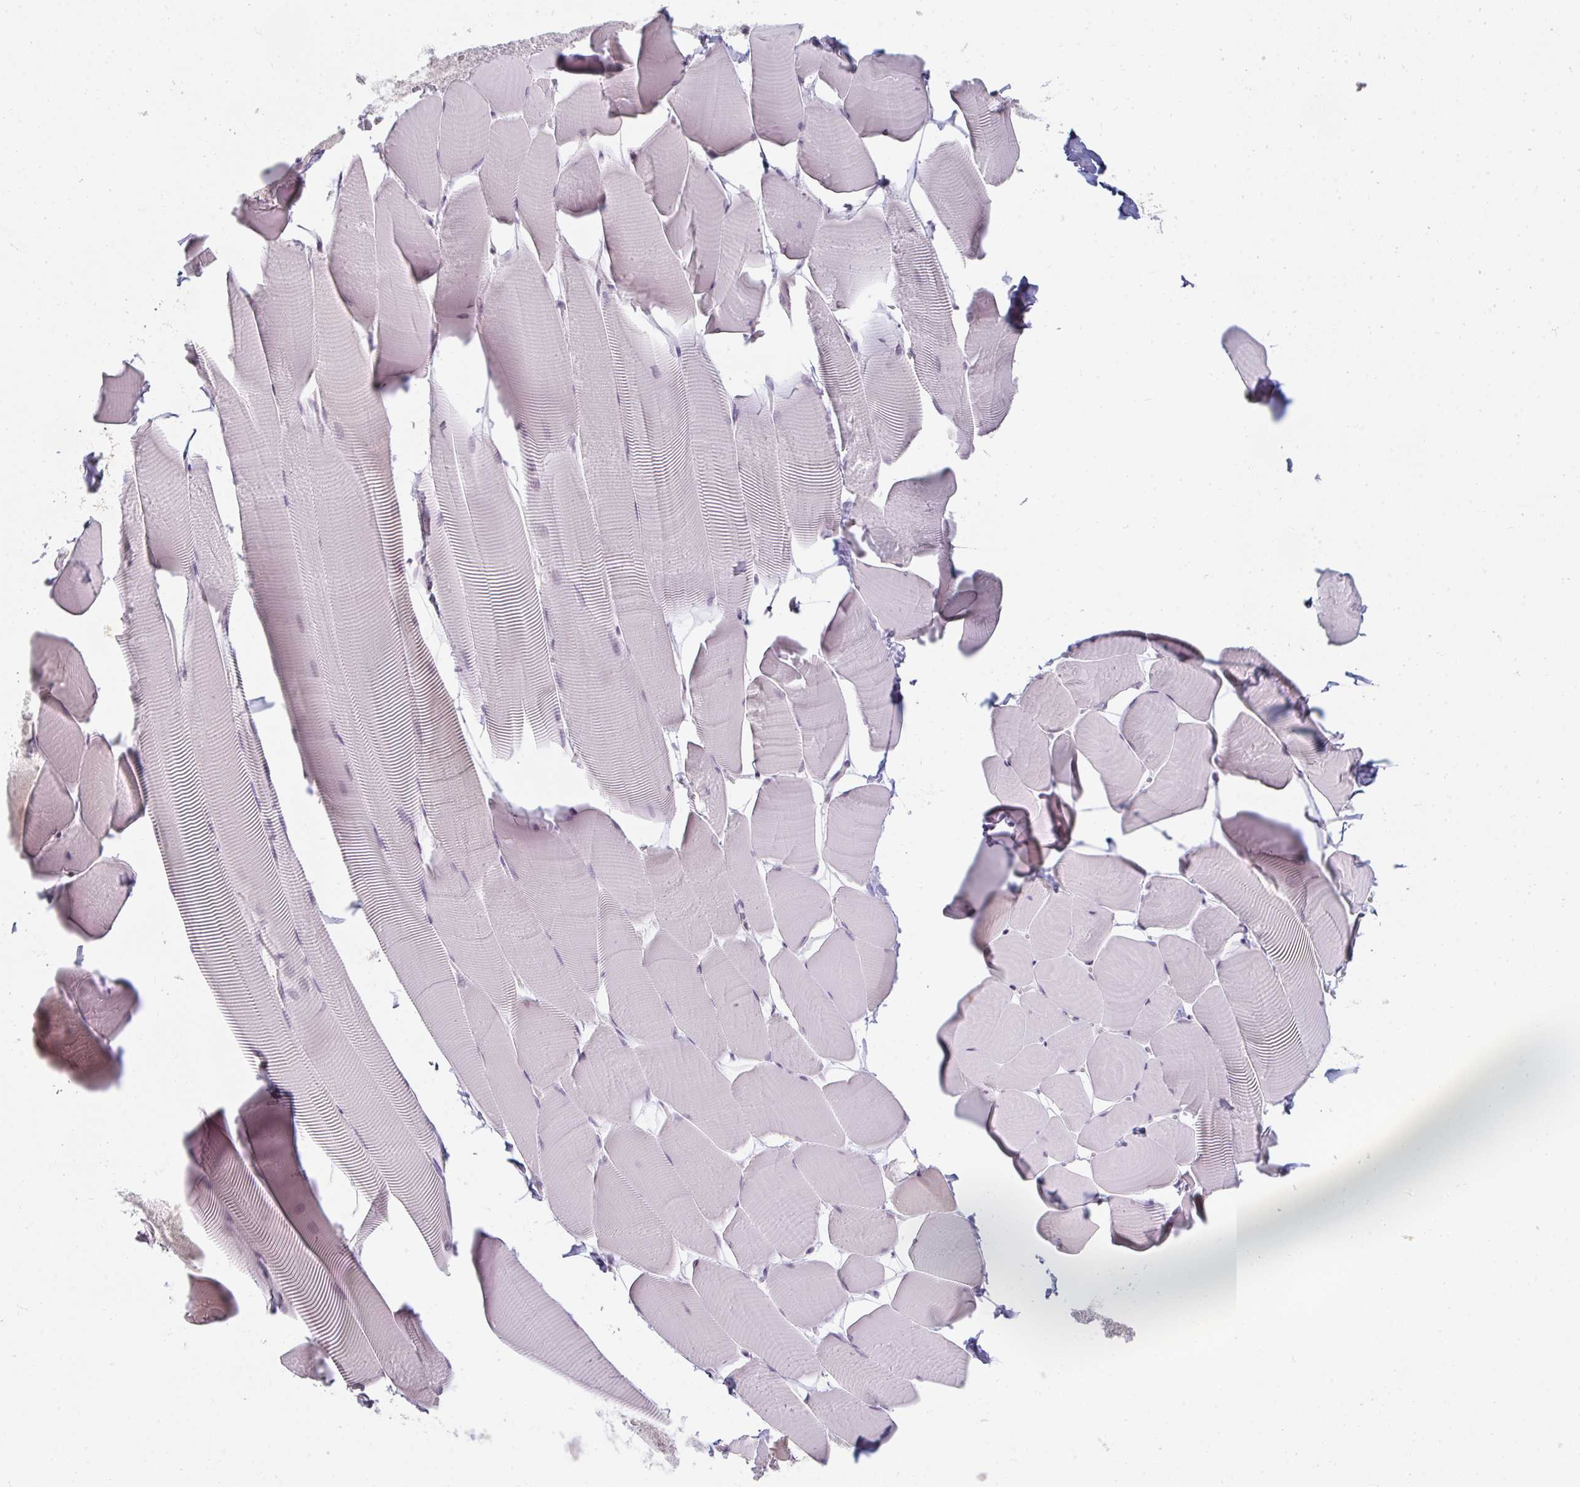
{"staining": {"intensity": "negative", "quantity": "none", "location": "none"}, "tissue": "skeletal muscle", "cell_type": "Myocytes", "image_type": "normal", "snomed": [{"axis": "morphology", "description": "Normal tissue, NOS"}, {"axis": "topography", "description": "Skeletal muscle"}], "caption": "Myocytes show no significant protein positivity in benign skeletal muscle. Nuclei are stained in blue.", "gene": "RBBP6", "patient": {"sex": "male", "age": 25}}